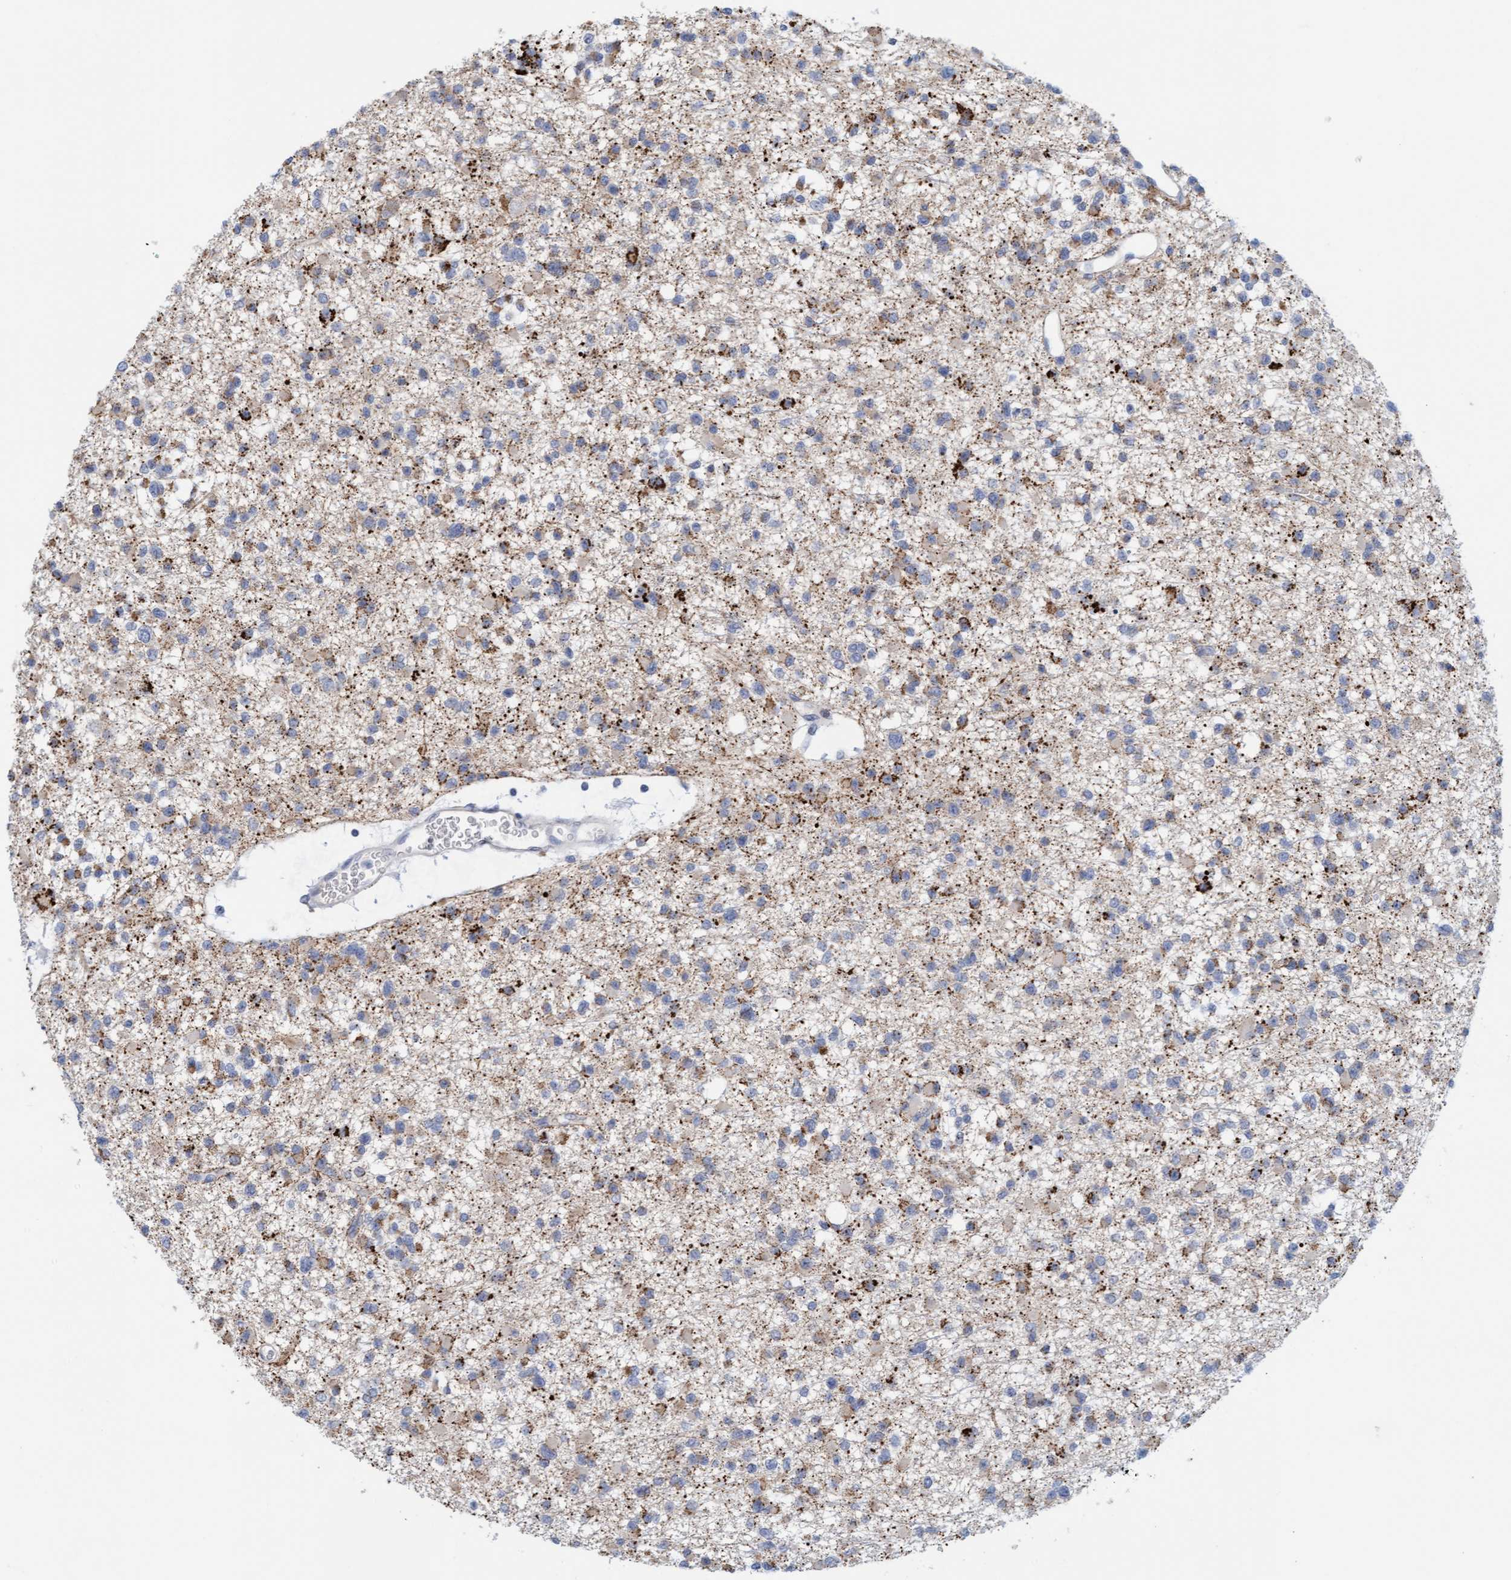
{"staining": {"intensity": "weak", "quantity": "25%-75%", "location": "cytoplasmic/membranous"}, "tissue": "glioma", "cell_type": "Tumor cells", "image_type": "cancer", "snomed": [{"axis": "morphology", "description": "Glioma, malignant, Low grade"}, {"axis": "topography", "description": "Brain"}], "caption": "Immunohistochemistry (DAB) staining of human glioma shows weak cytoplasmic/membranous protein positivity in approximately 25%-75% of tumor cells.", "gene": "ZC3H3", "patient": {"sex": "female", "age": 22}}